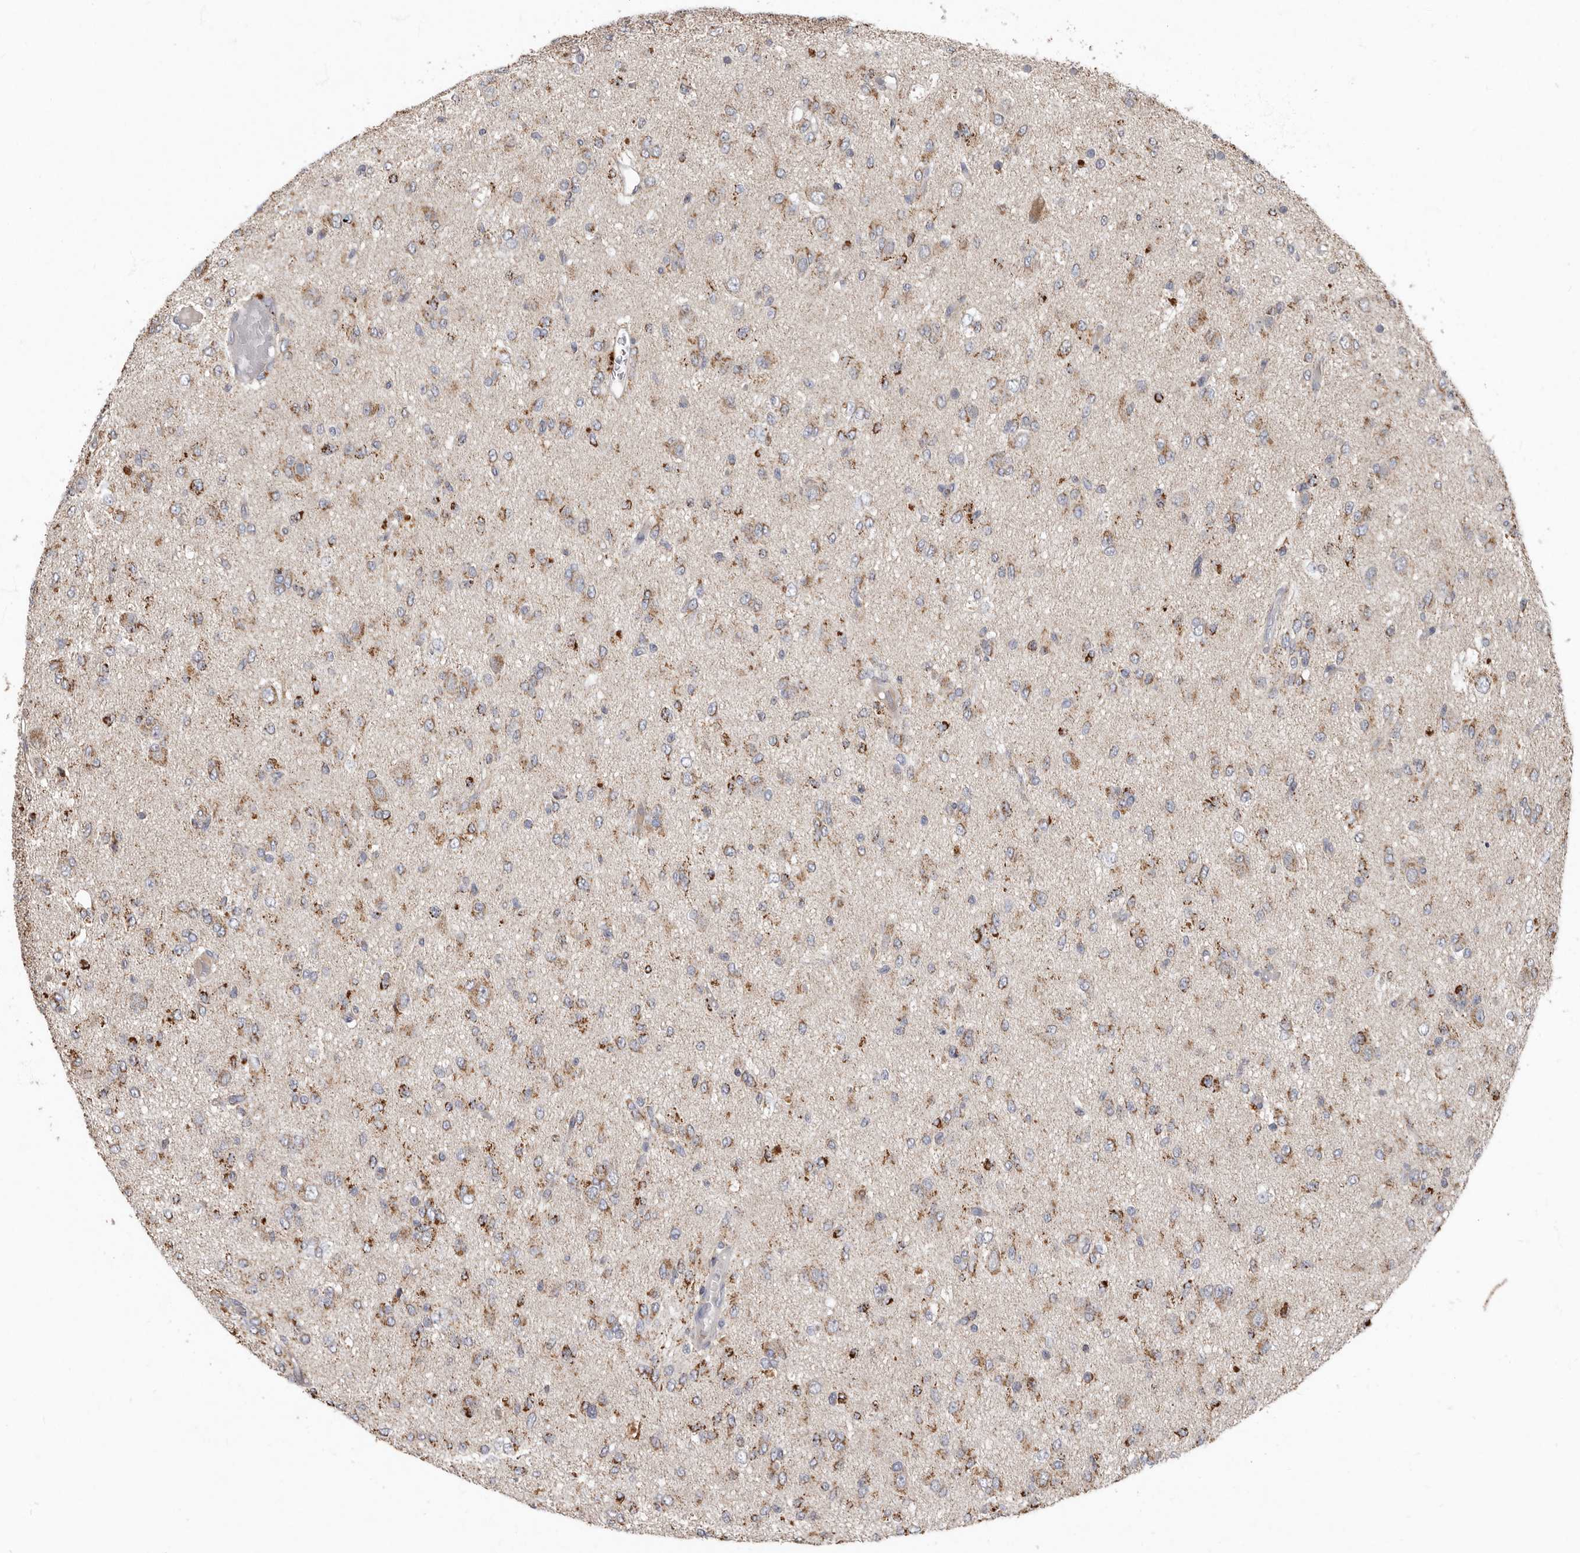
{"staining": {"intensity": "moderate", "quantity": "25%-75%", "location": "cytoplasmic/membranous"}, "tissue": "glioma", "cell_type": "Tumor cells", "image_type": "cancer", "snomed": [{"axis": "morphology", "description": "Glioma, malignant, High grade"}, {"axis": "topography", "description": "Brain"}], "caption": "An IHC image of tumor tissue is shown. Protein staining in brown labels moderate cytoplasmic/membranous positivity in high-grade glioma (malignant) within tumor cells.", "gene": "KIF26B", "patient": {"sex": "female", "age": 59}}